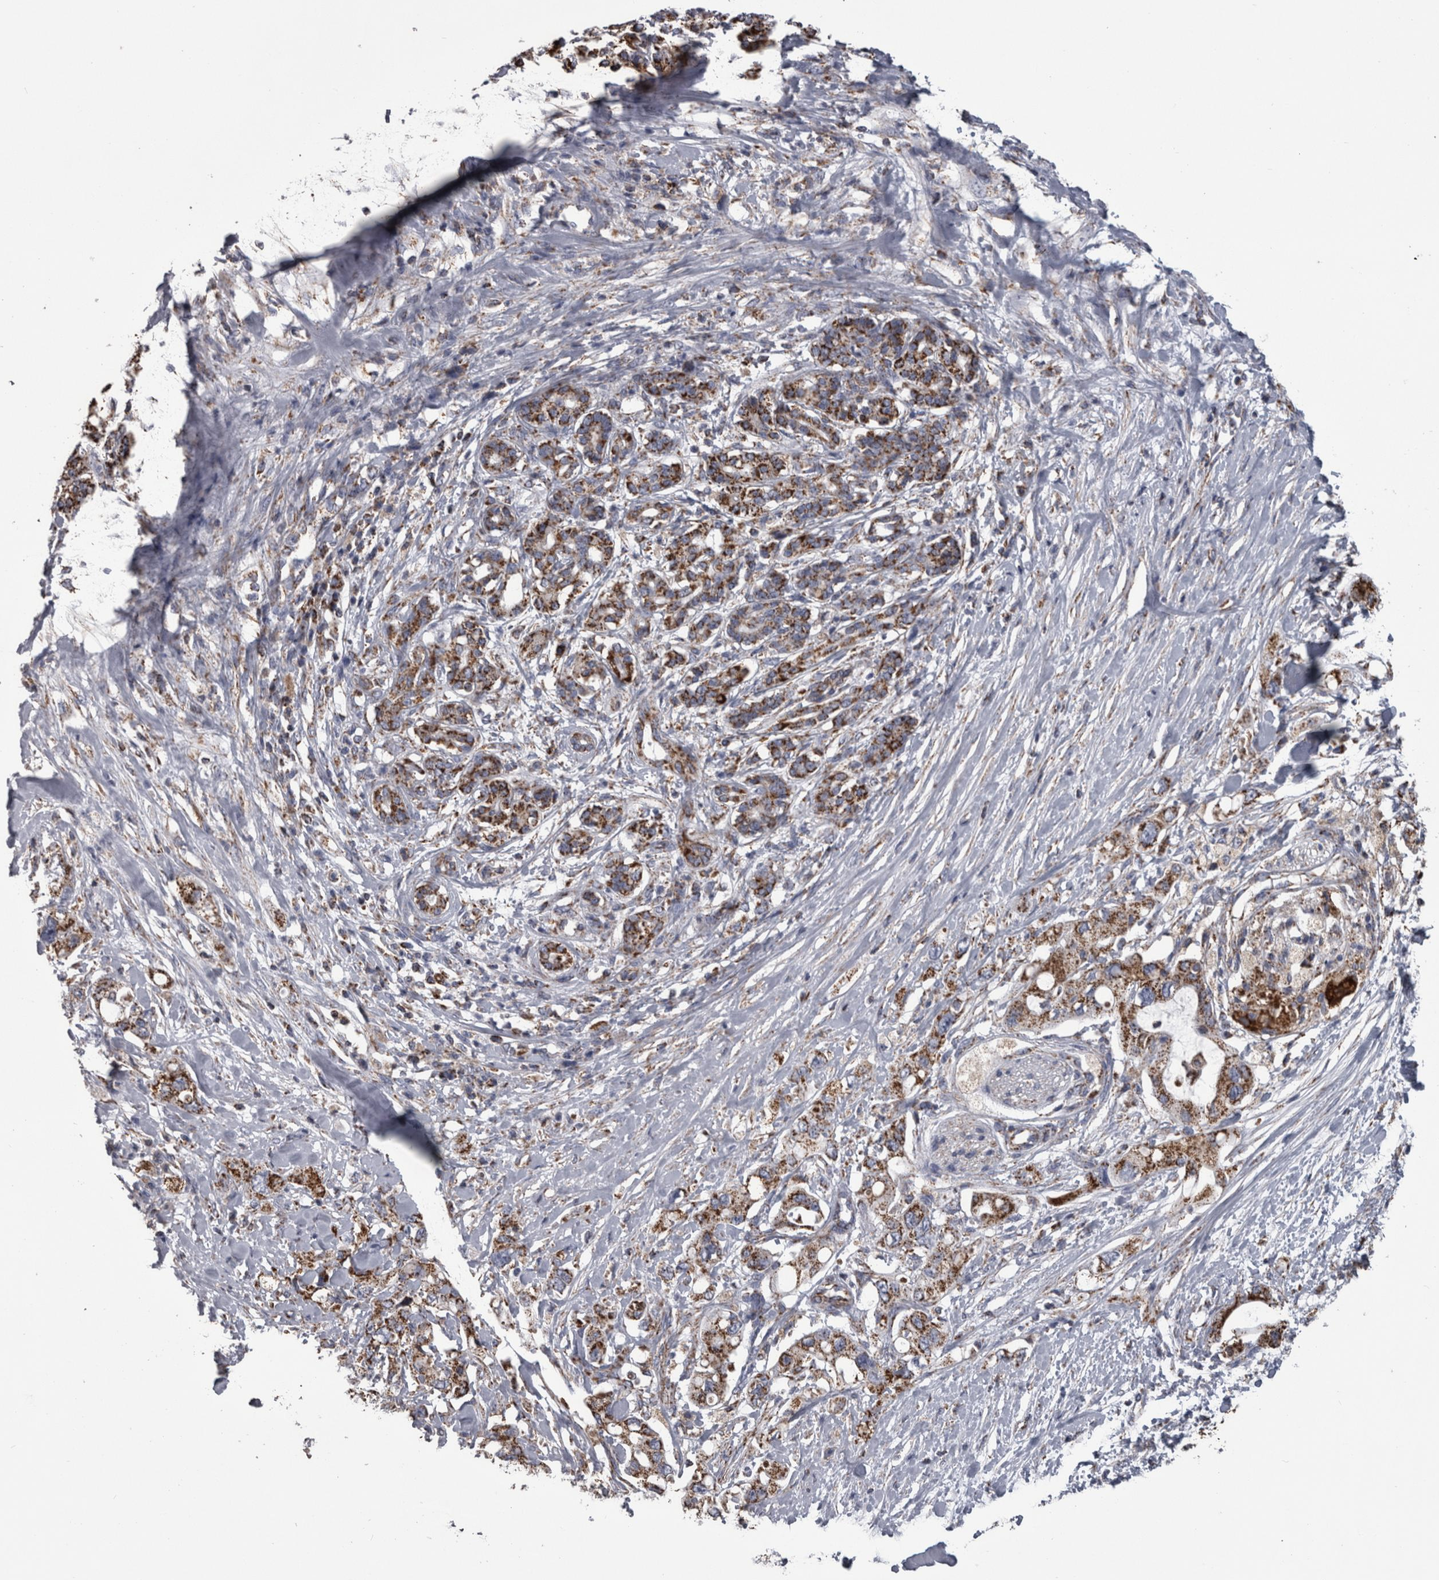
{"staining": {"intensity": "moderate", "quantity": ">75%", "location": "cytoplasmic/membranous"}, "tissue": "pancreatic cancer", "cell_type": "Tumor cells", "image_type": "cancer", "snomed": [{"axis": "morphology", "description": "Adenocarcinoma, NOS"}, {"axis": "topography", "description": "Pancreas"}], "caption": "The micrograph displays staining of pancreatic adenocarcinoma, revealing moderate cytoplasmic/membranous protein positivity (brown color) within tumor cells.", "gene": "MDH2", "patient": {"sex": "female", "age": 56}}